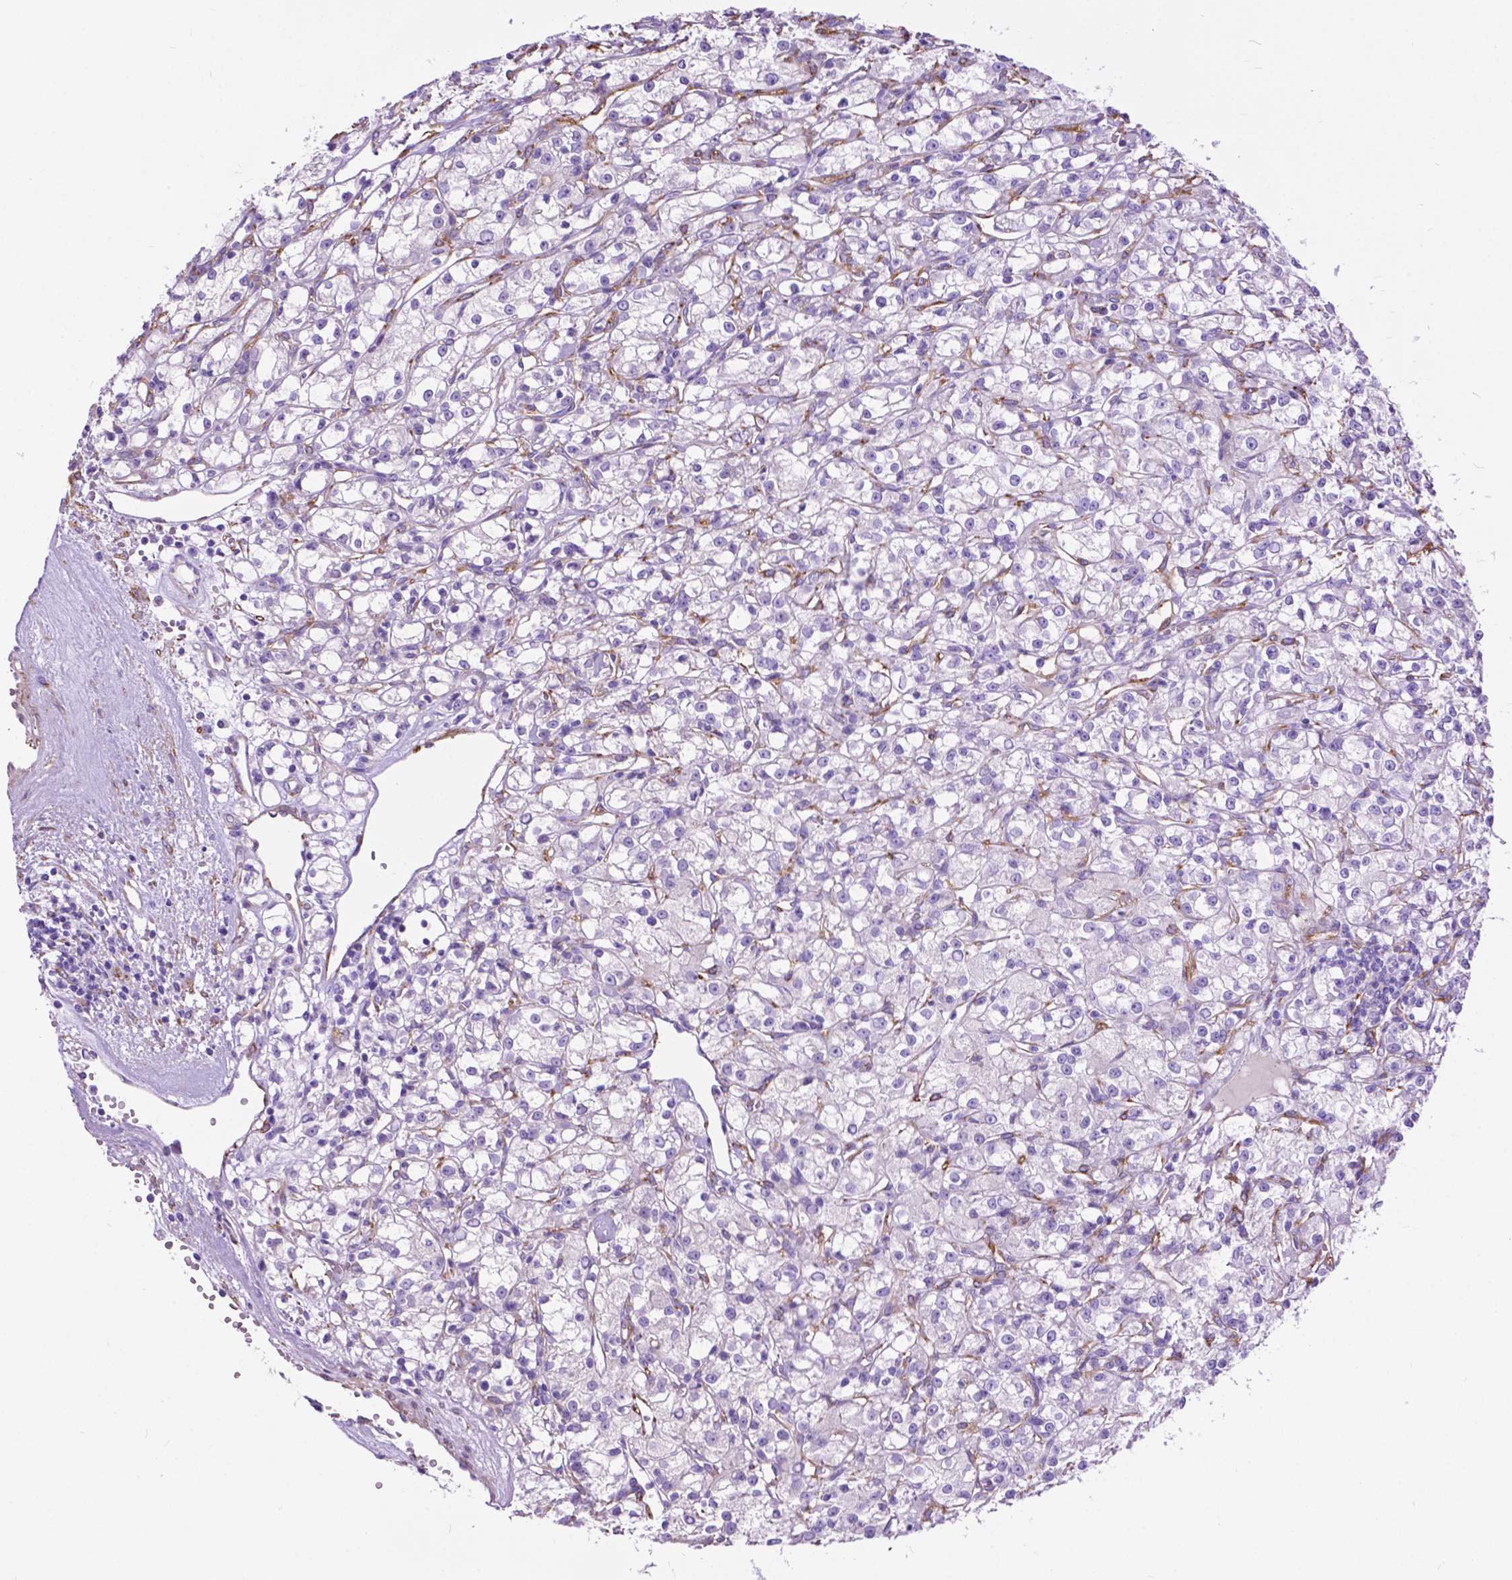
{"staining": {"intensity": "negative", "quantity": "none", "location": "none"}, "tissue": "renal cancer", "cell_type": "Tumor cells", "image_type": "cancer", "snomed": [{"axis": "morphology", "description": "Adenocarcinoma, NOS"}, {"axis": "topography", "description": "Kidney"}], "caption": "DAB immunohistochemical staining of human renal adenocarcinoma demonstrates no significant staining in tumor cells.", "gene": "PCDHA12", "patient": {"sex": "female", "age": 59}}